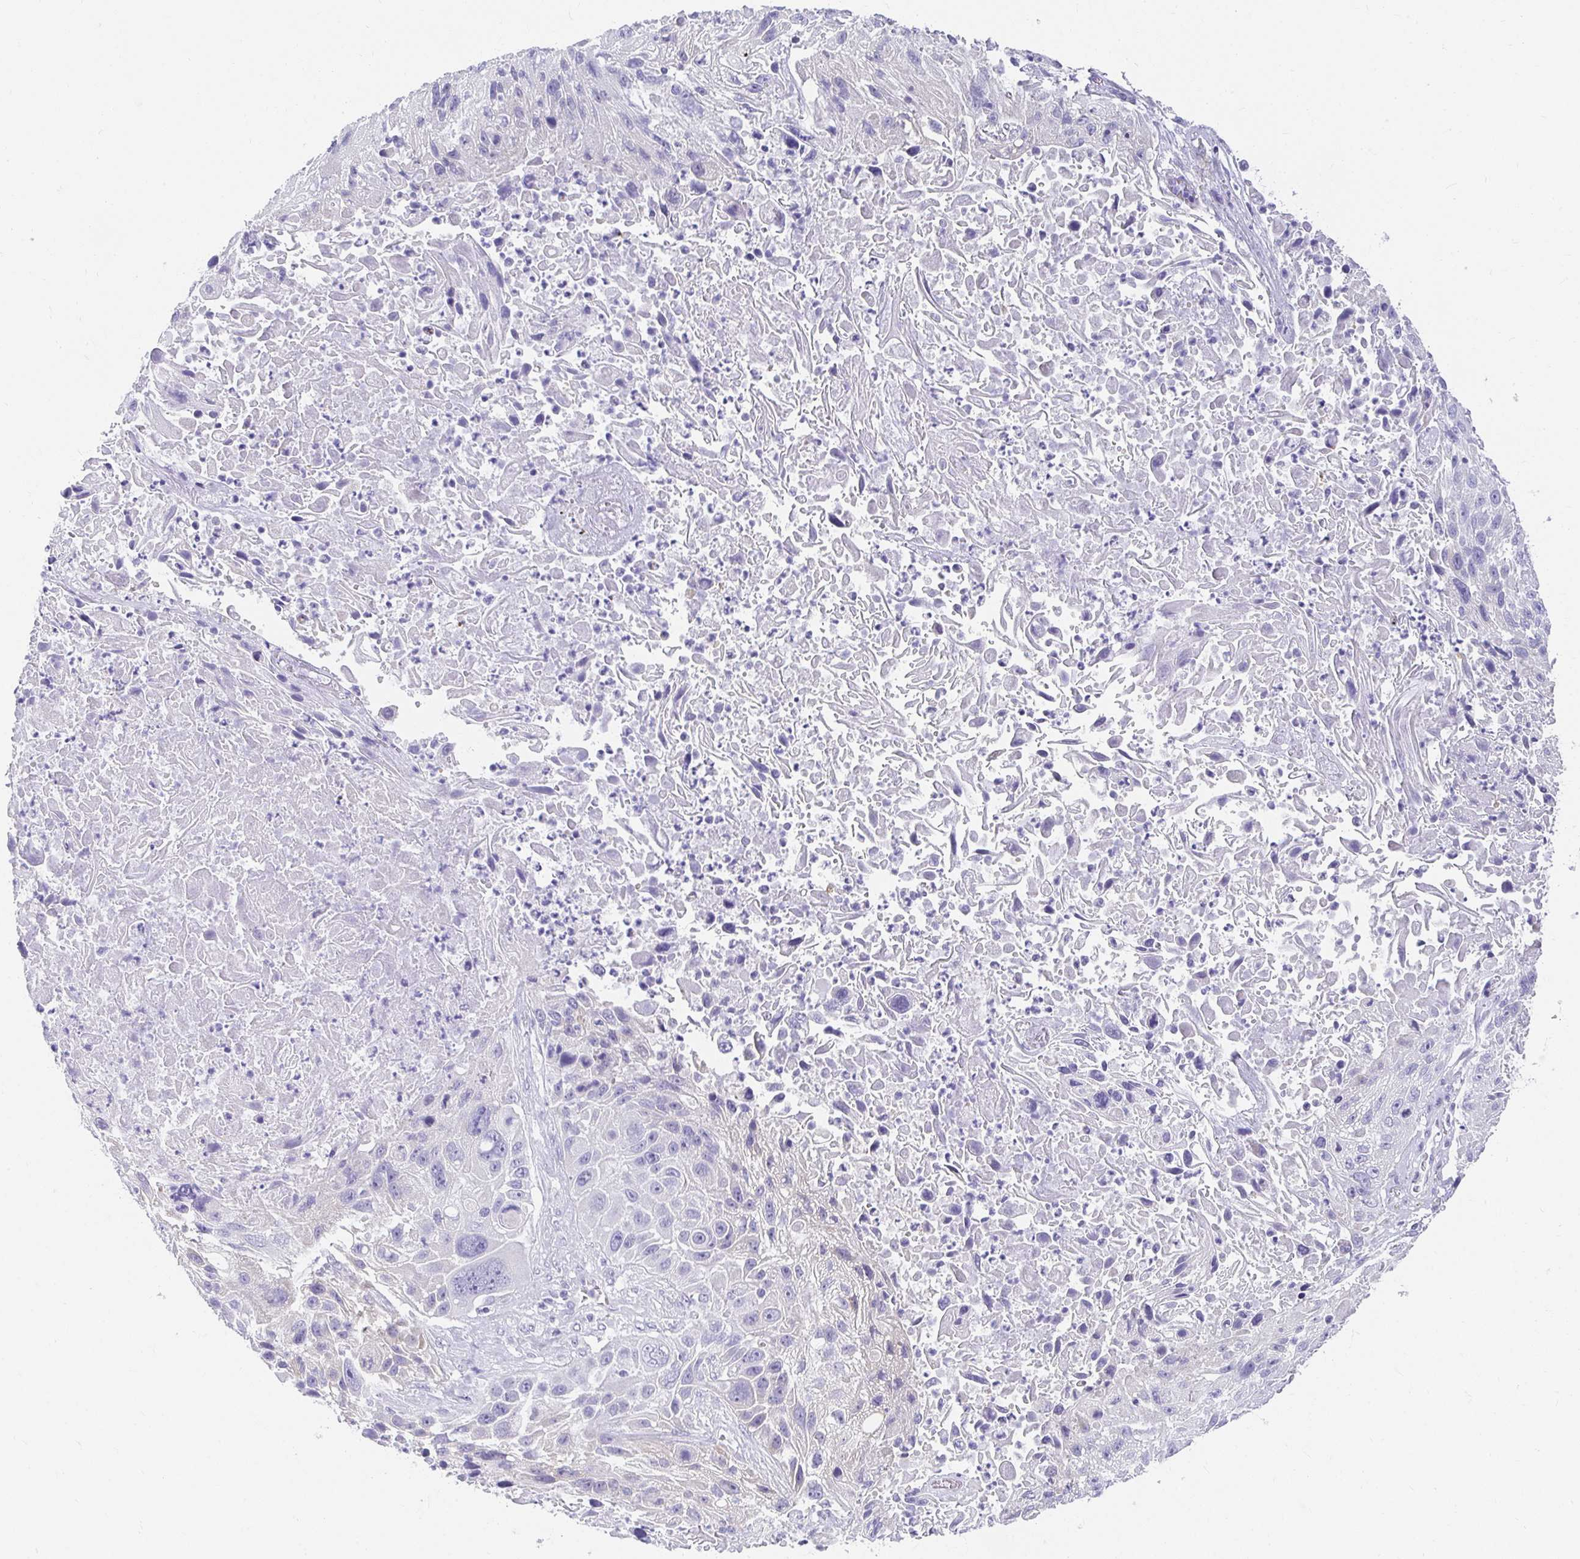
{"staining": {"intensity": "negative", "quantity": "none", "location": "none"}, "tissue": "lung cancer", "cell_type": "Tumor cells", "image_type": "cancer", "snomed": [{"axis": "morphology", "description": "Normal morphology"}, {"axis": "morphology", "description": "Squamous cell carcinoma, NOS"}, {"axis": "topography", "description": "Lymph node"}, {"axis": "topography", "description": "Lung"}], "caption": "High power microscopy image of an immunohistochemistry (IHC) photomicrograph of lung squamous cell carcinoma, revealing no significant expression in tumor cells. (Immunohistochemistry (ihc), brightfield microscopy, high magnification).", "gene": "CHAT", "patient": {"sex": "male", "age": 67}}